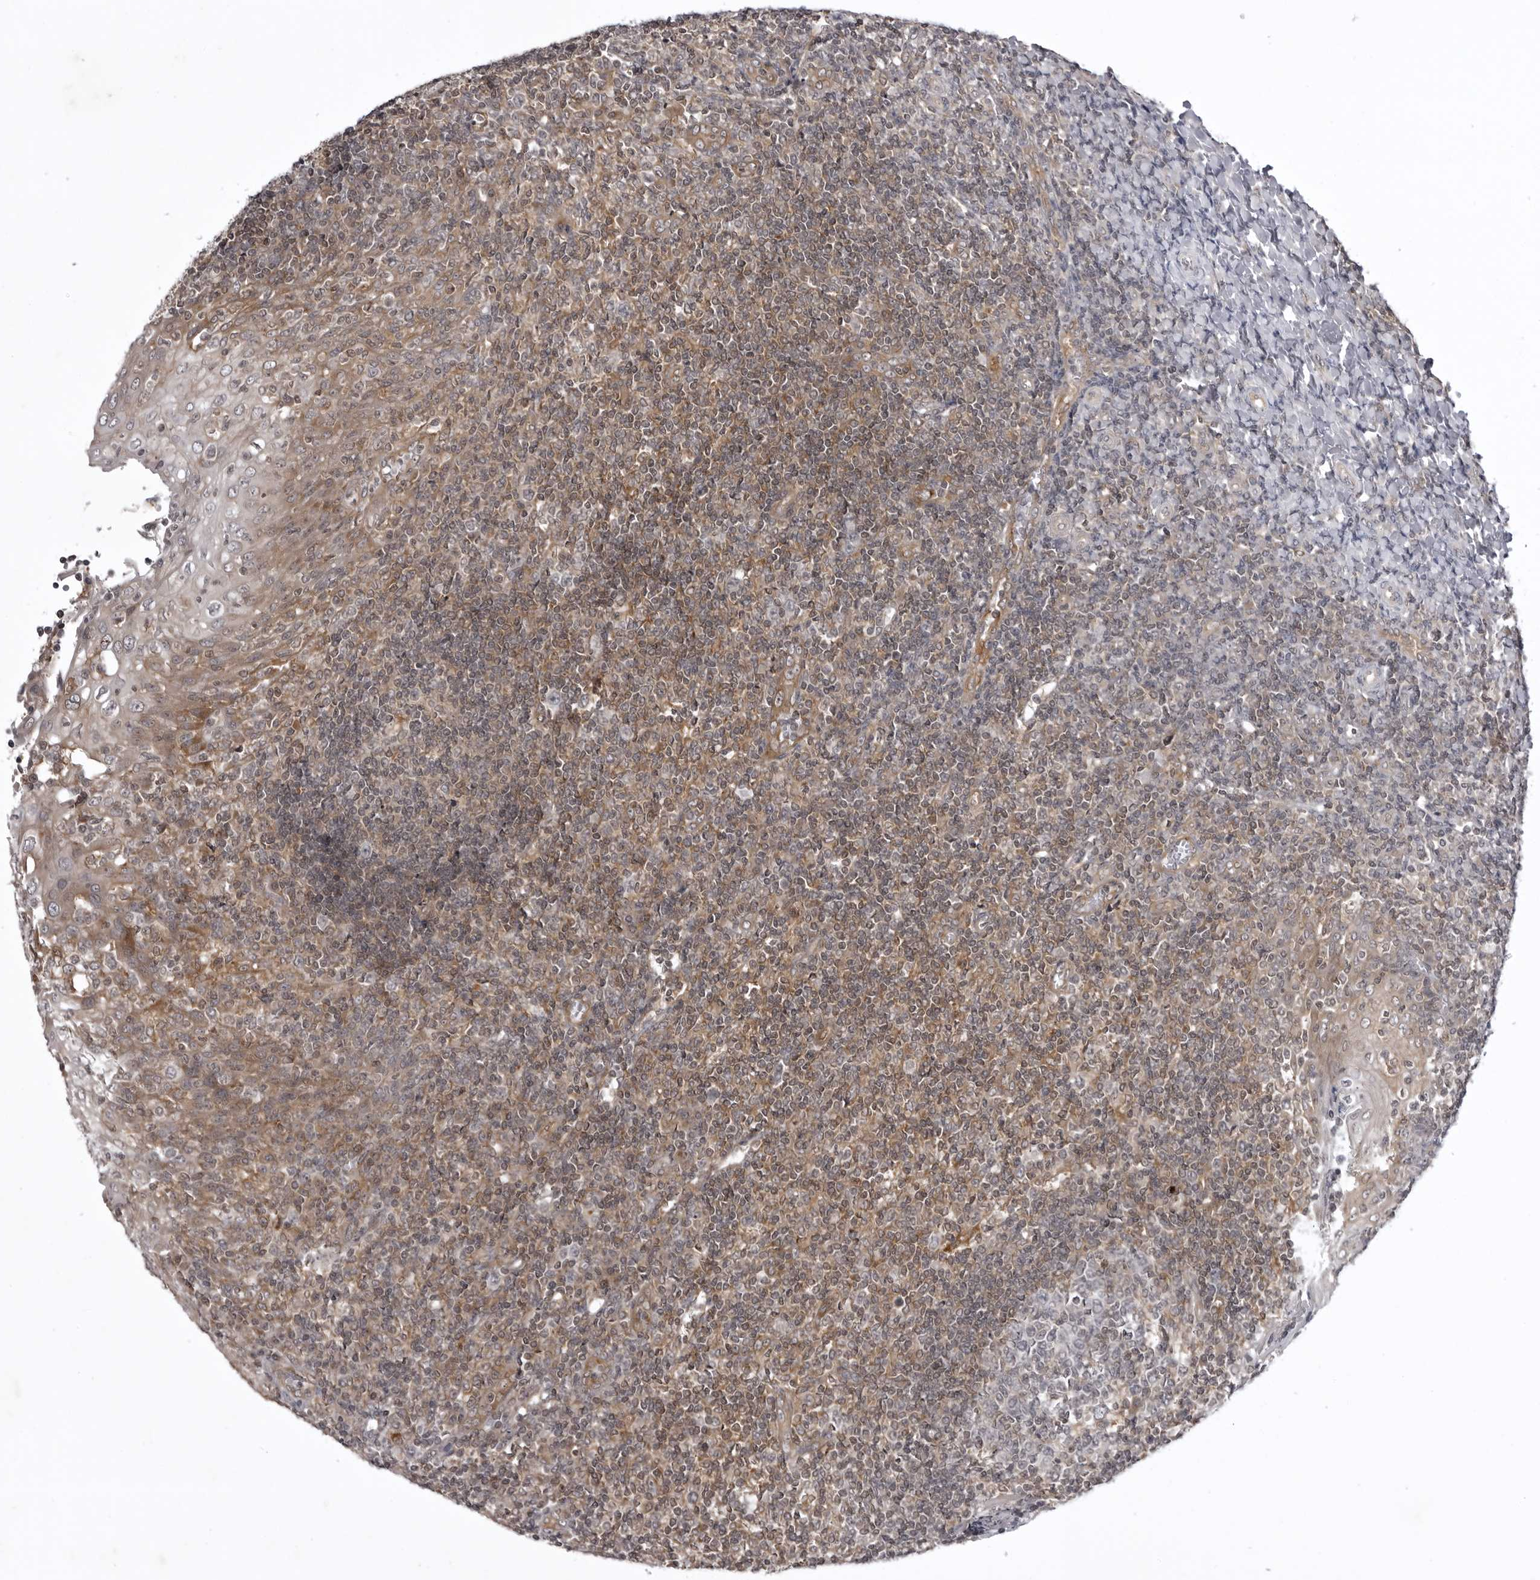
{"staining": {"intensity": "weak", "quantity": "<25%", "location": "cytoplasmic/membranous,nuclear"}, "tissue": "tonsil", "cell_type": "Germinal center cells", "image_type": "normal", "snomed": [{"axis": "morphology", "description": "Normal tissue, NOS"}, {"axis": "topography", "description": "Tonsil"}], "caption": "This is an IHC histopathology image of unremarkable tonsil. There is no staining in germinal center cells.", "gene": "USP43", "patient": {"sex": "female", "age": 19}}